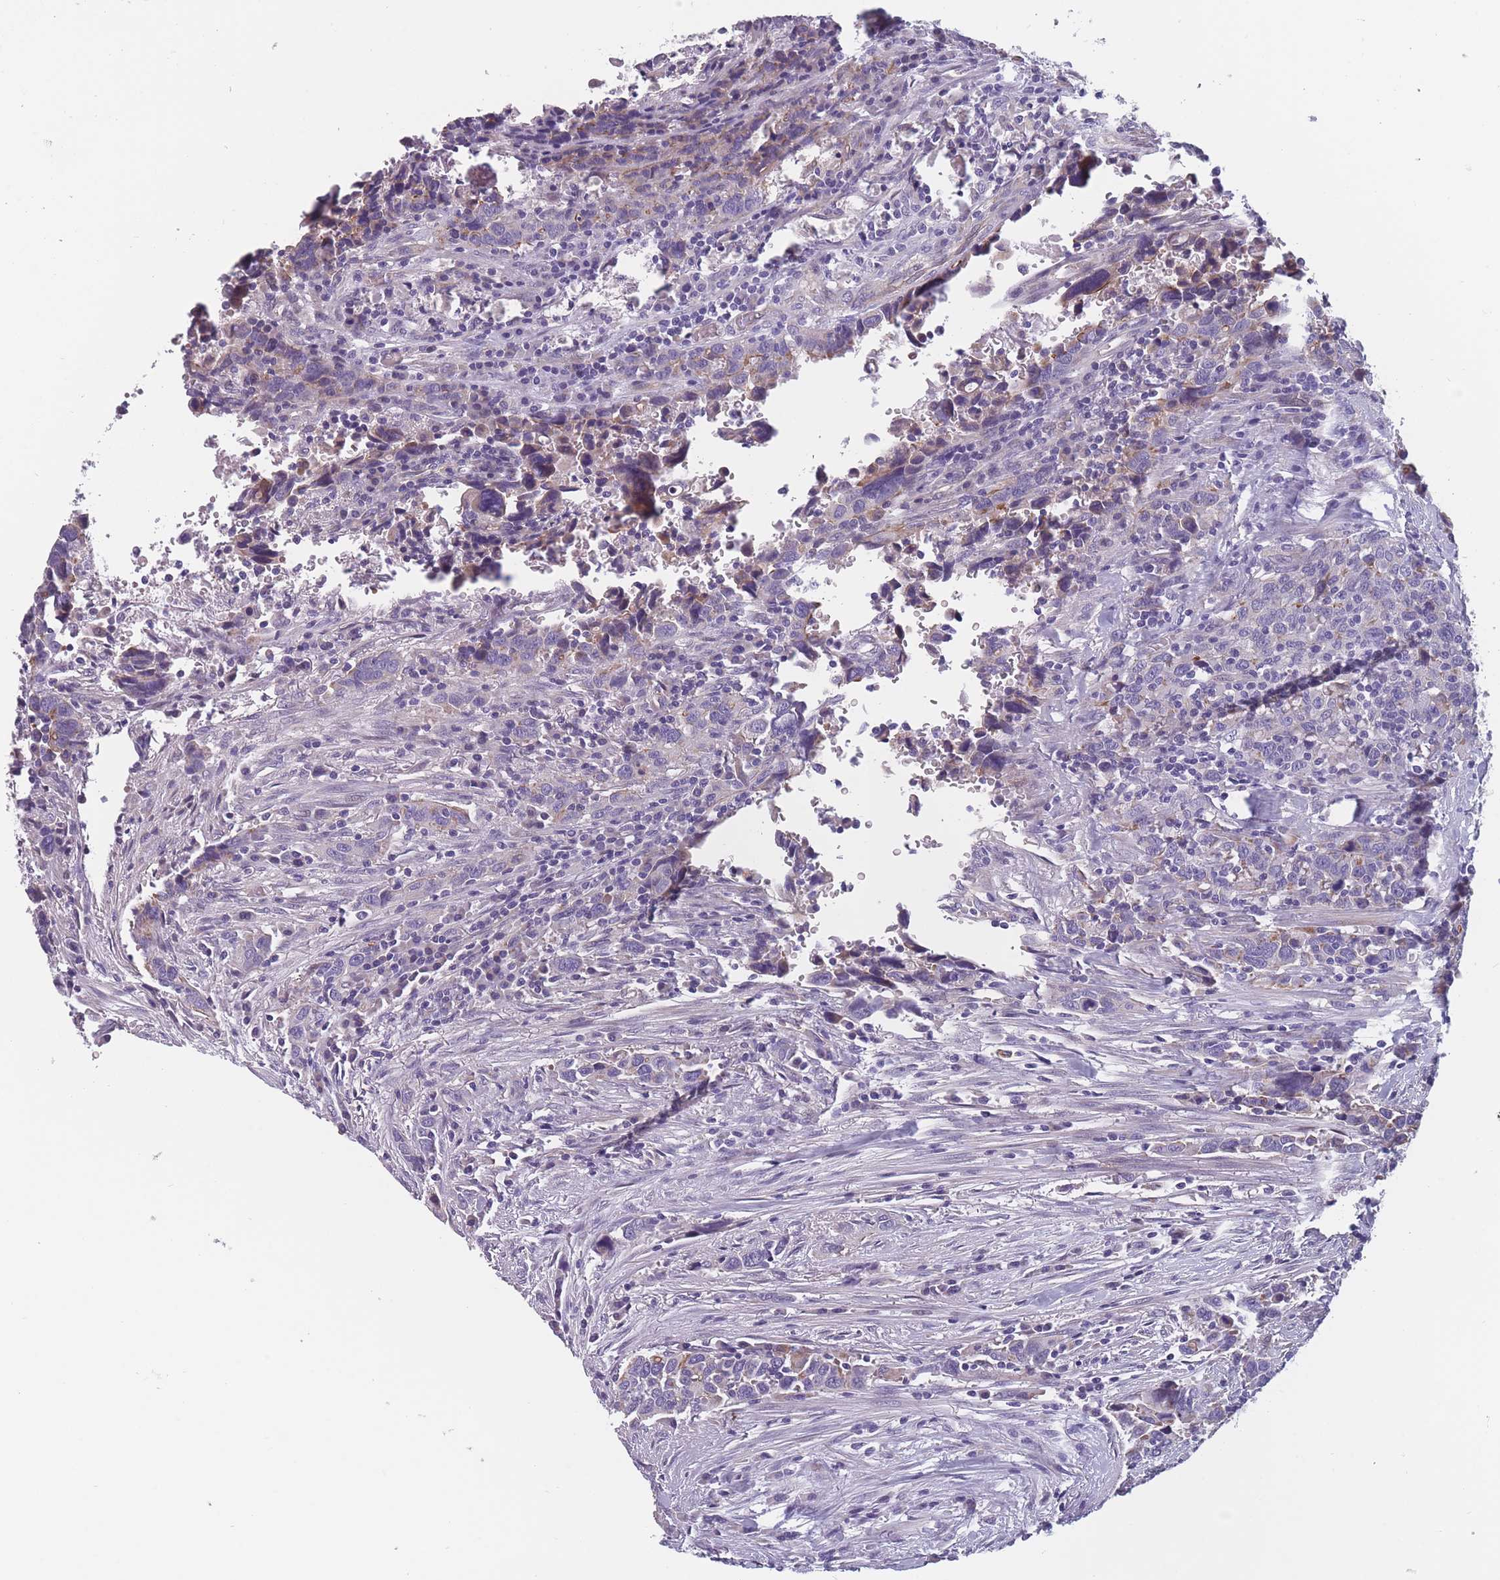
{"staining": {"intensity": "weak", "quantity": "<25%", "location": "cytoplasmic/membranous"}, "tissue": "urothelial cancer", "cell_type": "Tumor cells", "image_type": "cancer", "snomed": [{"axis": "morphology", "description": "Urothelial carcinoma, High grade"}, {"axis": "topography", "description": "Urinary bladder"}], "caption": "Protein analysis of urothelial cancer exhibits no significant expression in tumor cells. (DAB (3,3'-diaminobenzidine) immunohistochemistry visualized using brightfield microscopy, high magnification).", "gene": "FAM83F", "patient": {"sex": "male", "age": 61}}